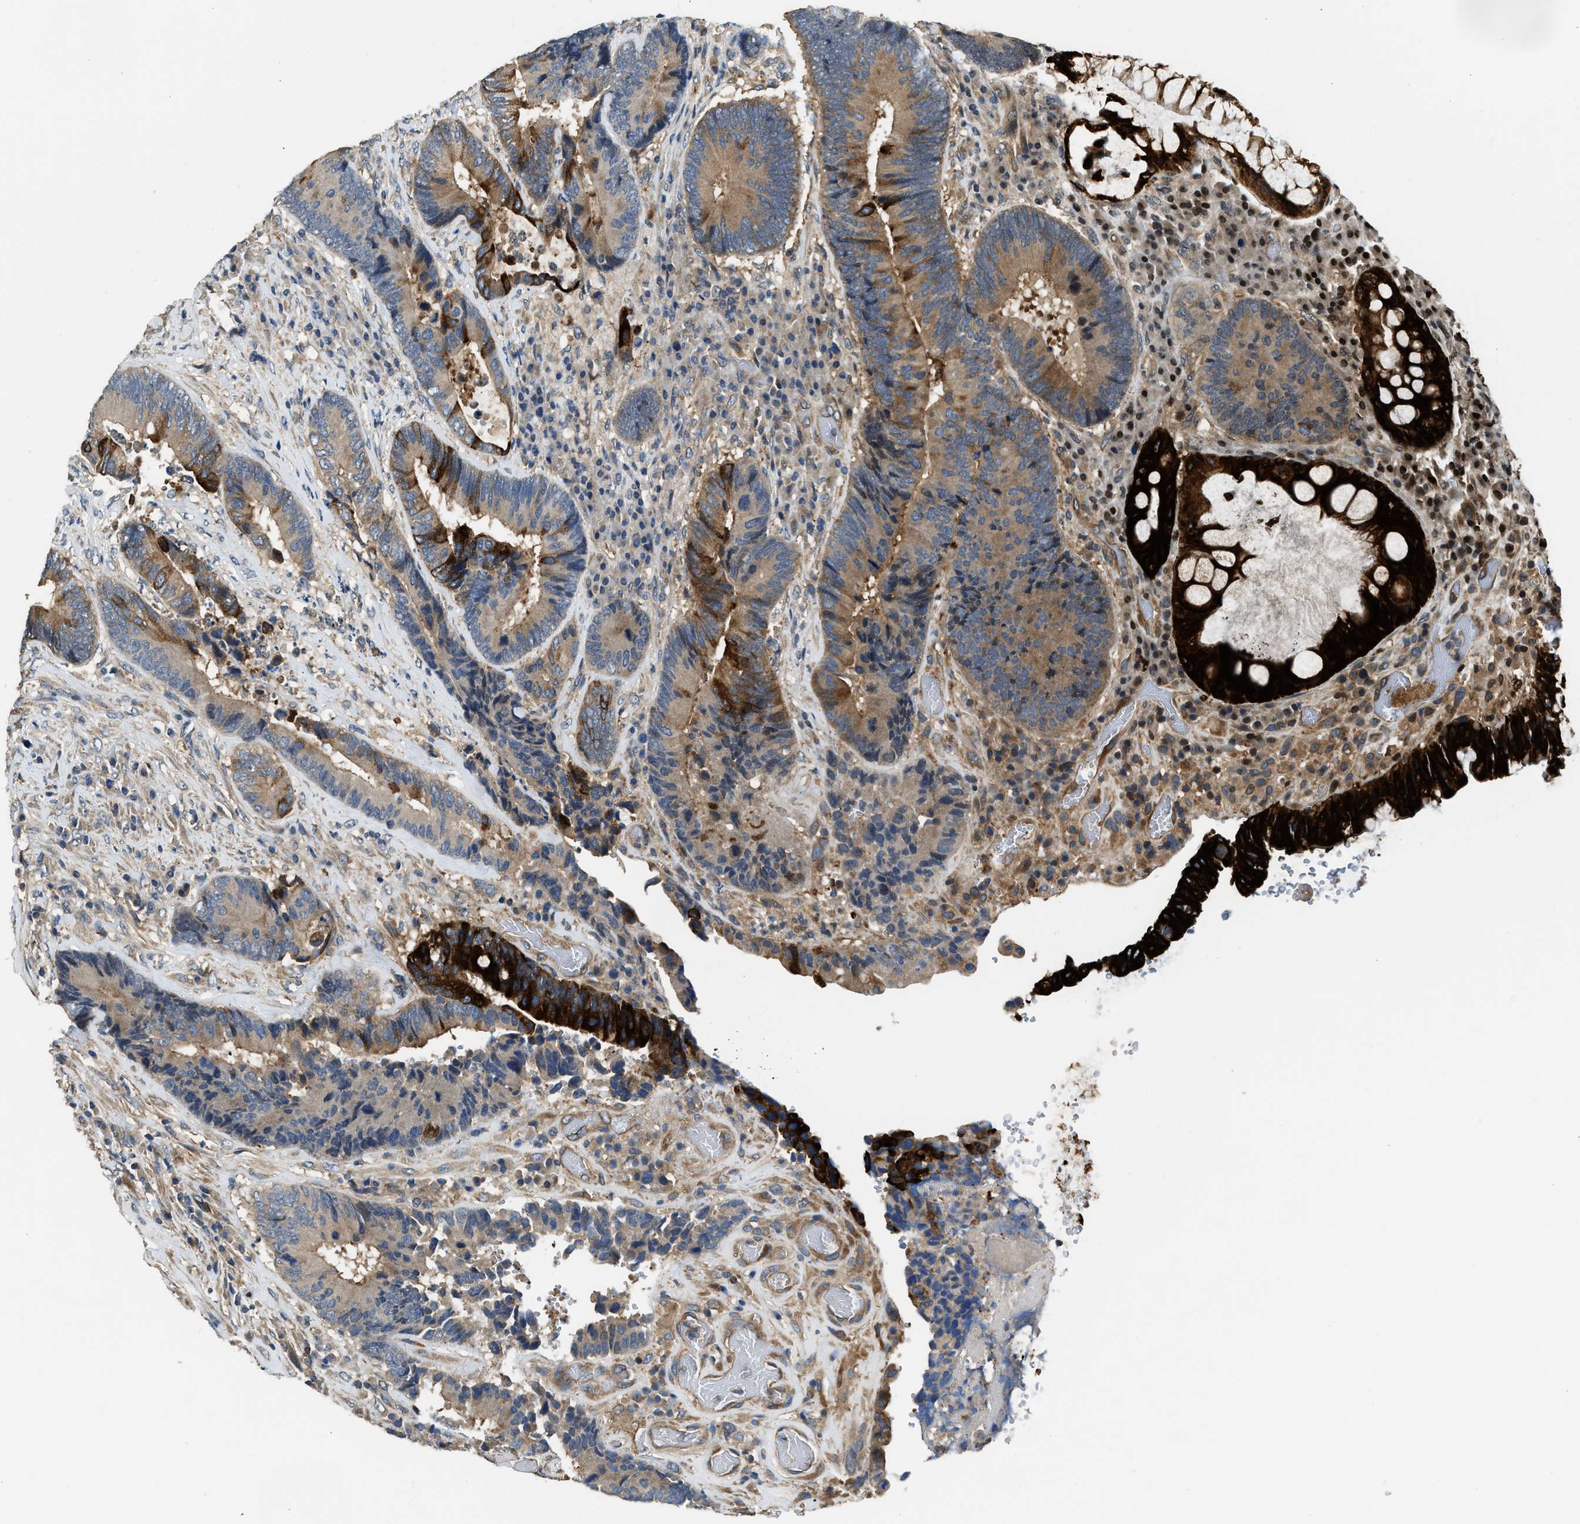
{"staining": {"intensity": "strong", "quantity": ">75%", "location": "cytoplasmic/membranous"}, "tissue": "colorectal cancer", "cell_type": "Tumor cells", "image_type": "cancer", "snomed": [{"axis": "morphology", "description": "Adenocarcinoma, NOS"}, {"axis": "topography", "description": "Rectum"}], "caption": "Immunohistochemical staining of human colorectal cancer (adenocarcinoma) demonstrates high levels of strong cytoplasmic/membranous protein staining in approximately >75% of tumor cells.", "gene": "IL3RA", "patient": {"sex": "female", "age": 89}}